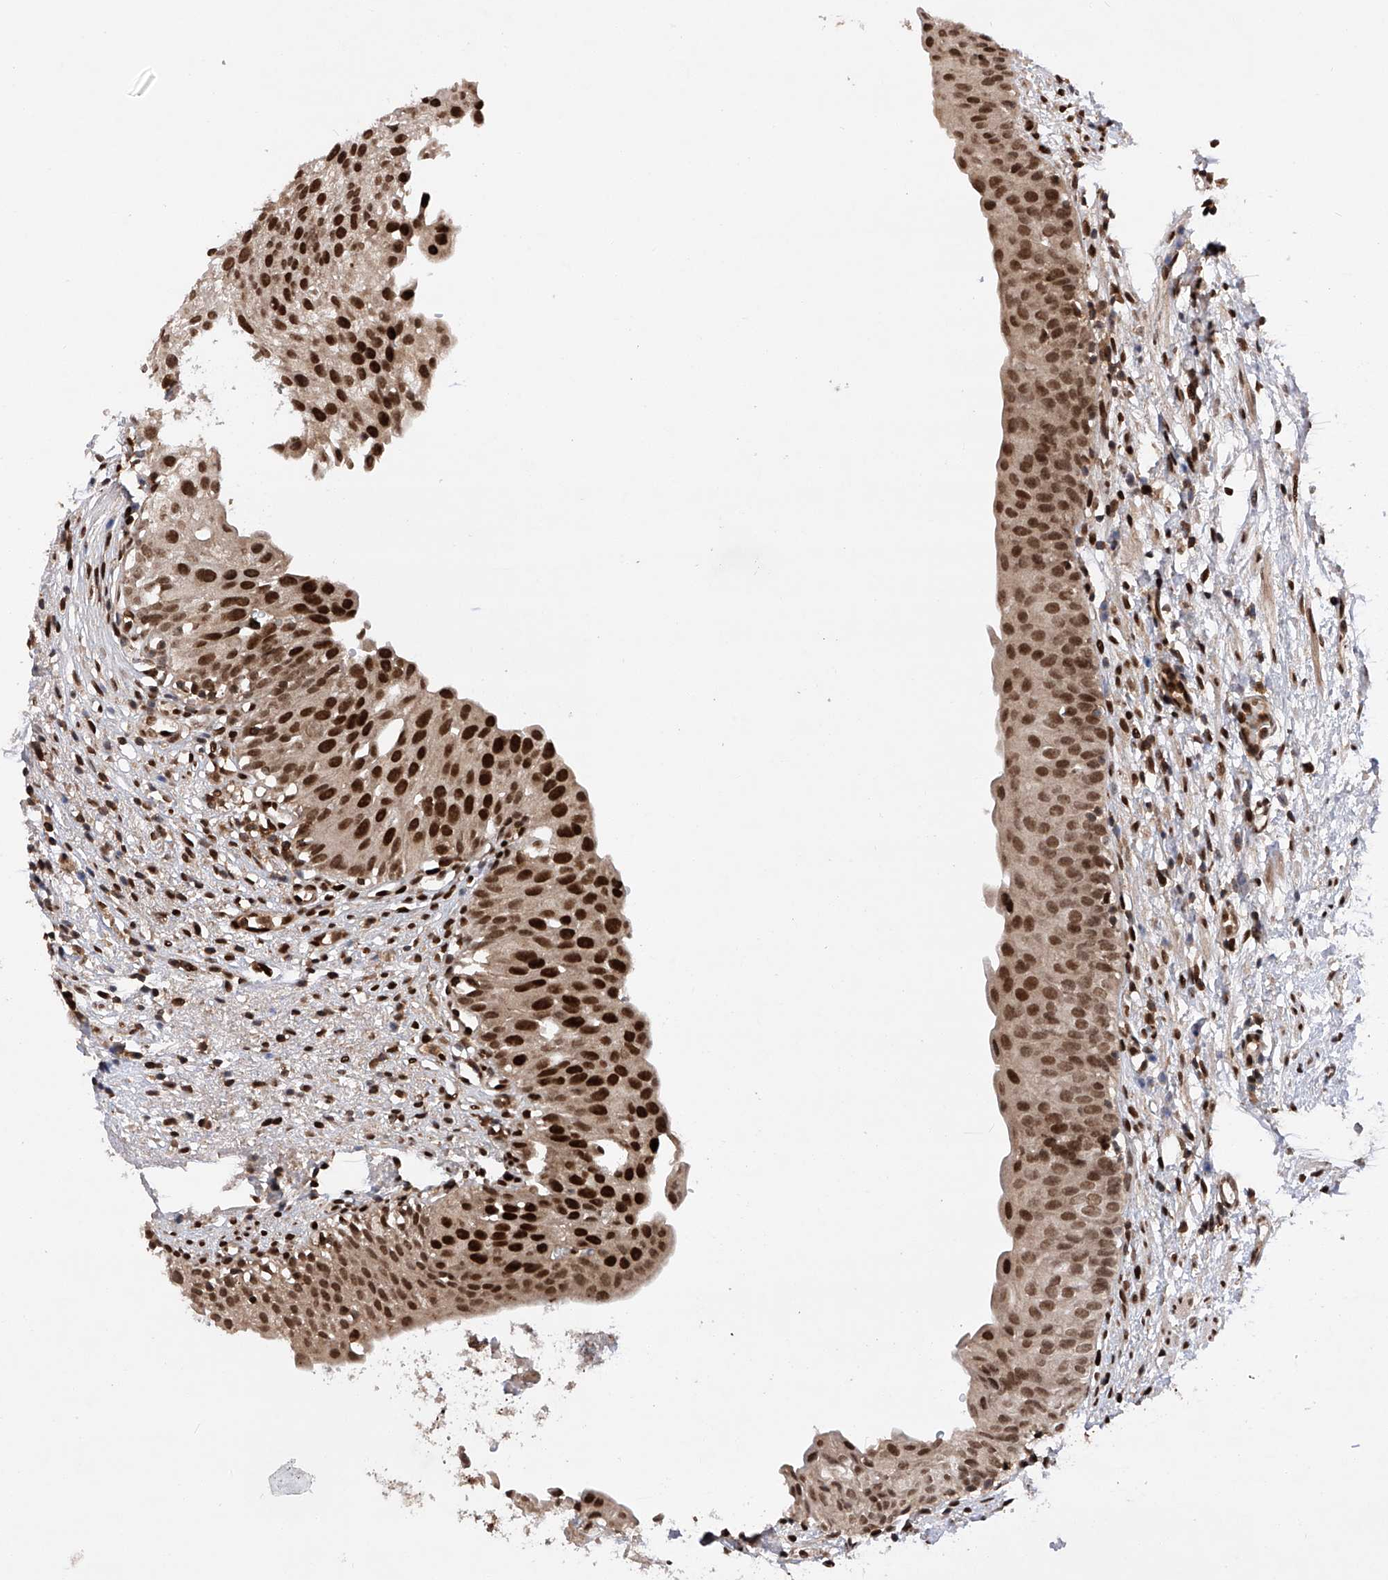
{"staining": {"intensity": "strong", "quantity": ">75%", "location": "nuclear"}, "tissue": "urinary bladder", "cell_type": "Urothelial cells", "image_type": "normal", "snomed": [{"axis": "morphology", "description": "Normal tissue, NOS"}, {"axis": "topography", "description": "Urinary bladder"}], "caption": "Protein analysis of normal urinary bladder demonstrates strong nuclear expression in about >75% of urothelial cells. Immunohistochemistry (ihc) stains the protein of interest in brown and the nuclei are stained blue.", "gene": "ZNF280D", "patient": {"sex": "male", "age": 51}}